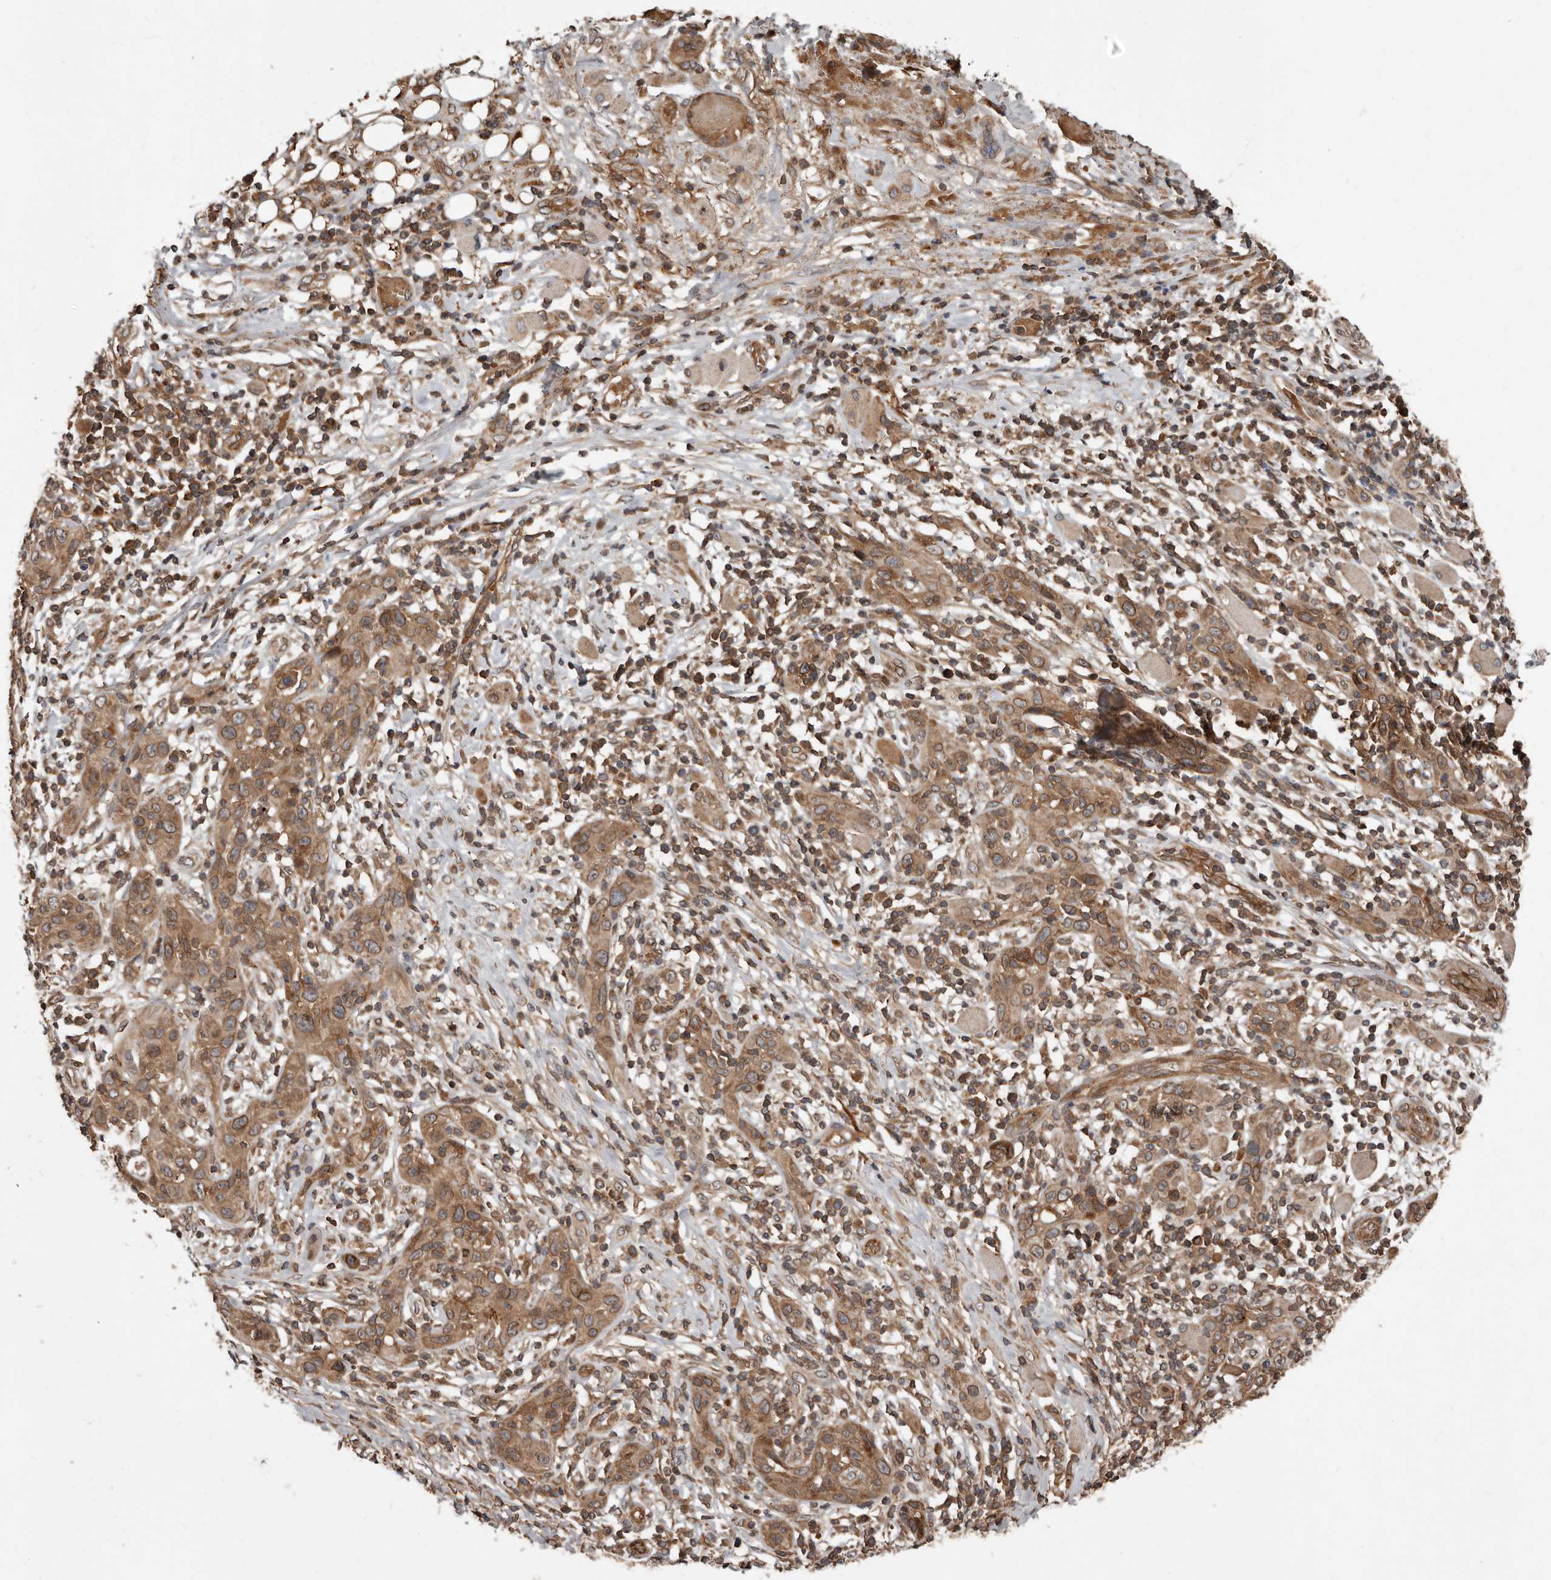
{"staining": {"intensity": "moderate", "quantity": ">75%", "location": "cytoplasmic/membranous"}, "tissue": "skin cancer", "cell_type": "Tumor cells", "image_type": "cancer", "snomed": [{"axis": "morphology", "description": "Squamous cell carcinoma, NOS"}, {"axis": "topography", "description": "Skin"}], "caption": "A micrograph of human skin squamous cell carcinoma stained for a protein demonstrates moderate cytoplasmic/membranous brown staining in tumor cells. (IHC, brightfield microscopy, high magnification).", "gene": "STK36", "patient": {"sex": "female", "age": 88}}